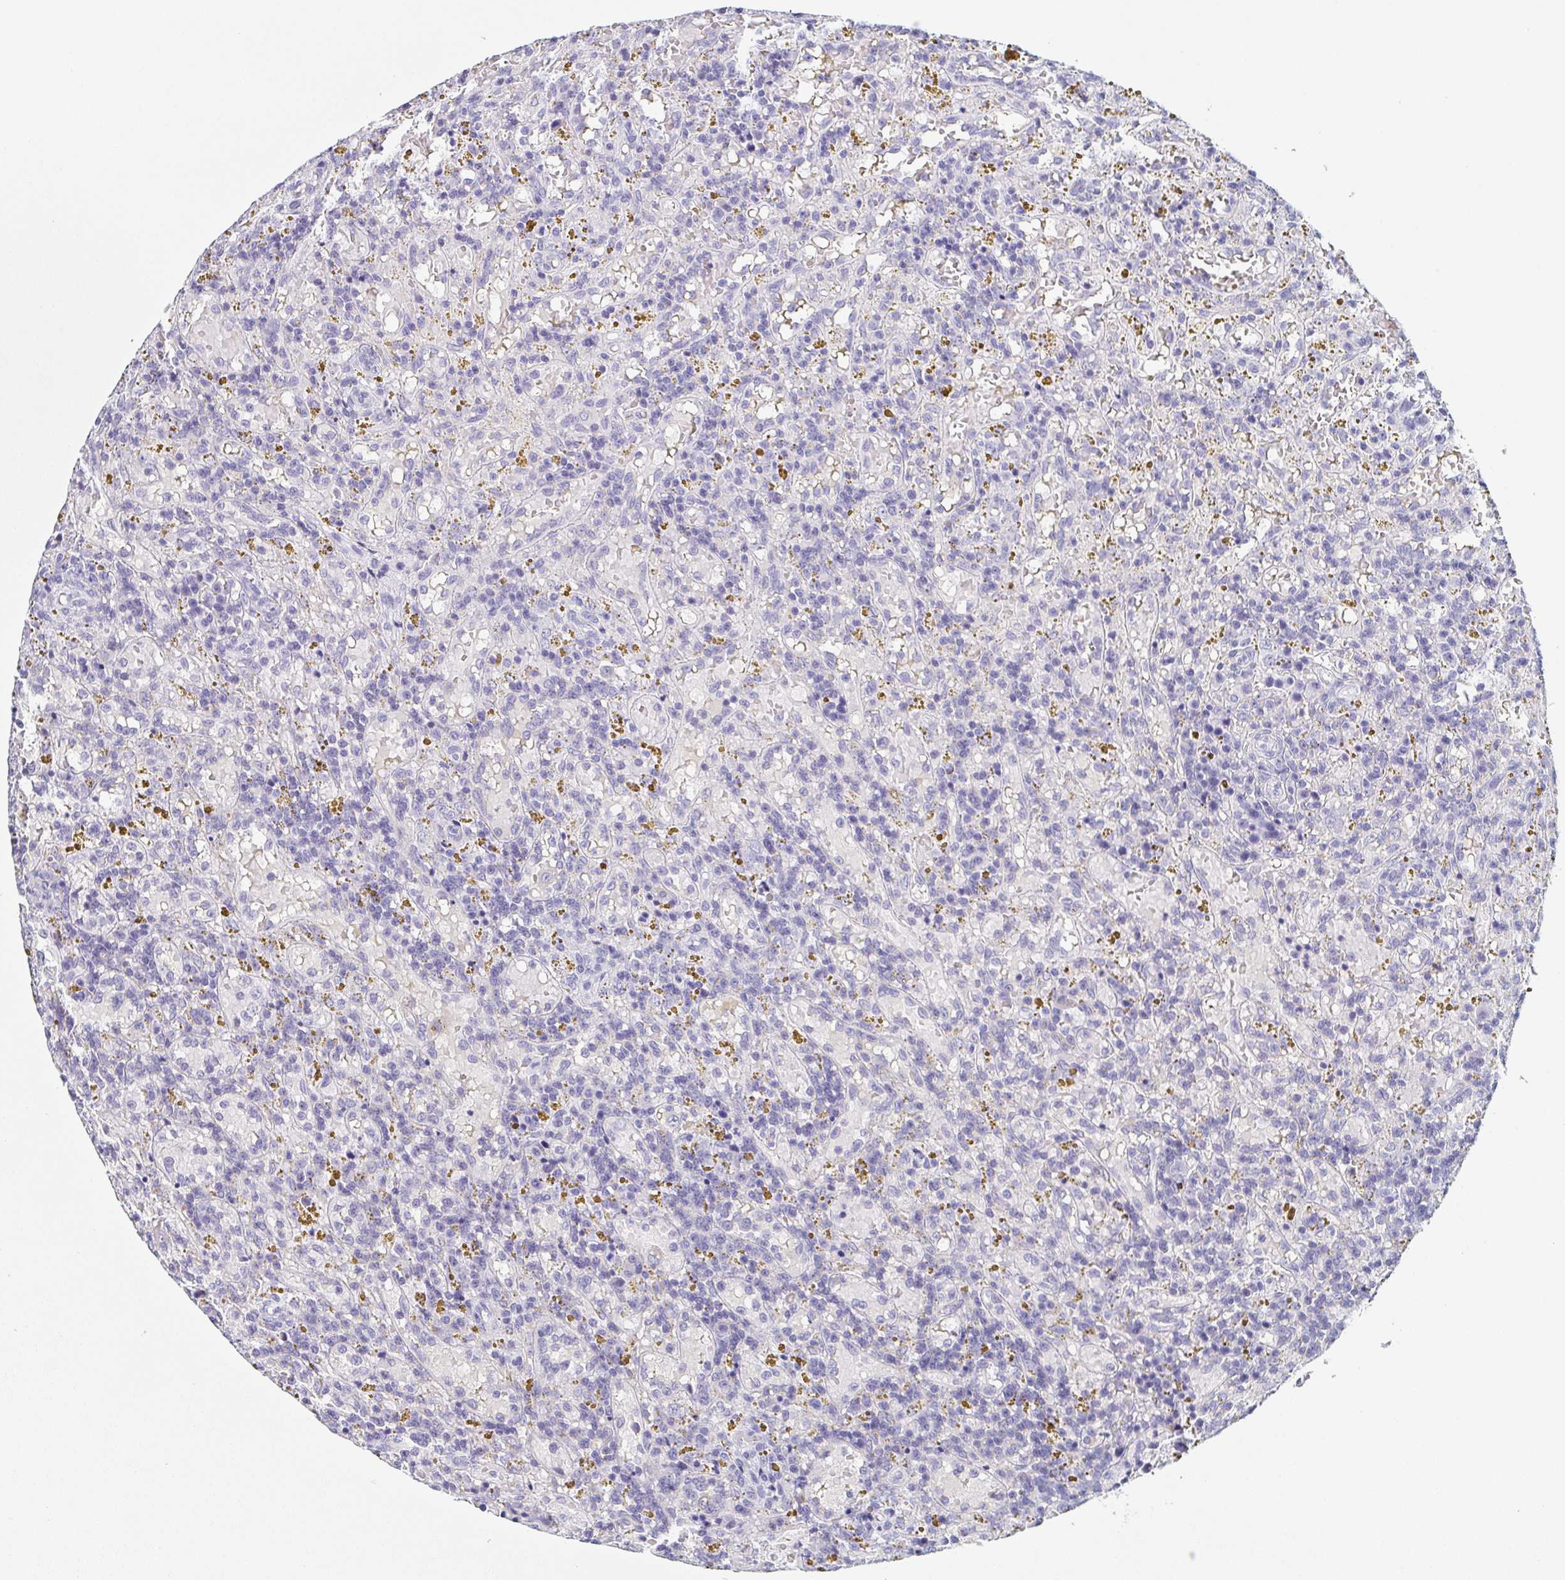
{"staining": {"intensity": "negative", "quantity": "none", "location": "none"}, "tissue": "lymphoma", "cell_type": "Tumor cells", "image_type": "cancer", "snomed": [{"axis": "morphology", "description": "Malignant lymphoma, non-Hodgkin's type, Low grade"}, {"axis": "topography", "description": "Spleen"}], "caption": "Lymphoma was stained to show a protein in brown. There is no significant expression in tumor cells.", "gene": "REG4", "patient": {"sex": "female", "age": 65}}